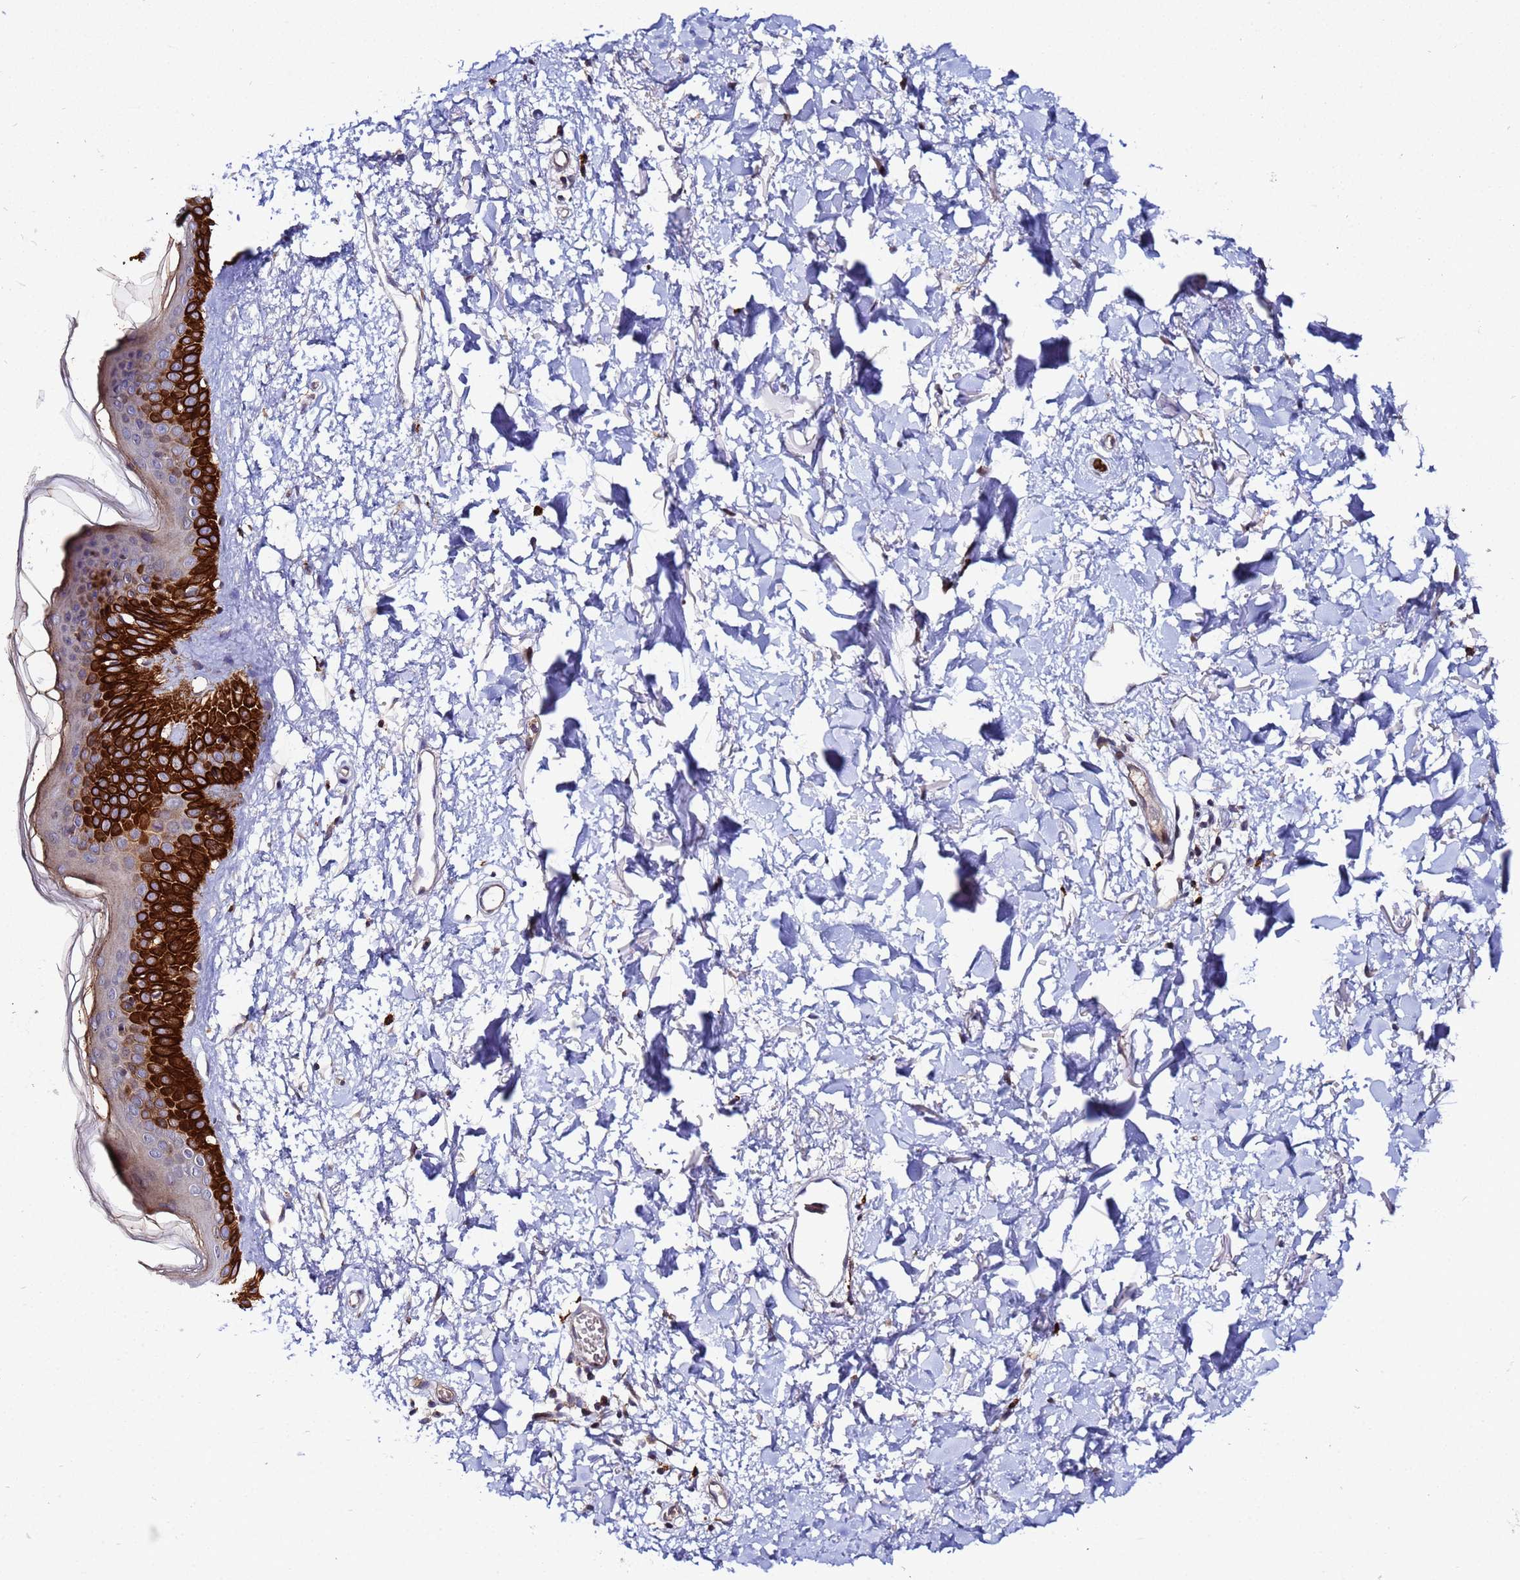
{"staining": {"intensity": "negative", "quantity": "none", "location": "none"}, "tissue": "skin", "cell_type": "Fibroblasts", "image_type": "normal", "snomed": [{"axis": "morphology", "description": "Normal tissue, NOS"}, {"axis": "topography", "description": "Skin"}], "caption": "Immunohistochemistry histopathology image of unremarkable human skin stained for a protein (brown), which shows no positivity in fibroblasts. (Stains: DAB IHC with hematoxylin counter stain, Microscopy: brightfield microscopy at high magnification).", "gene": "PLXDC2", "patient": {"sex": "female", "age": 58}}